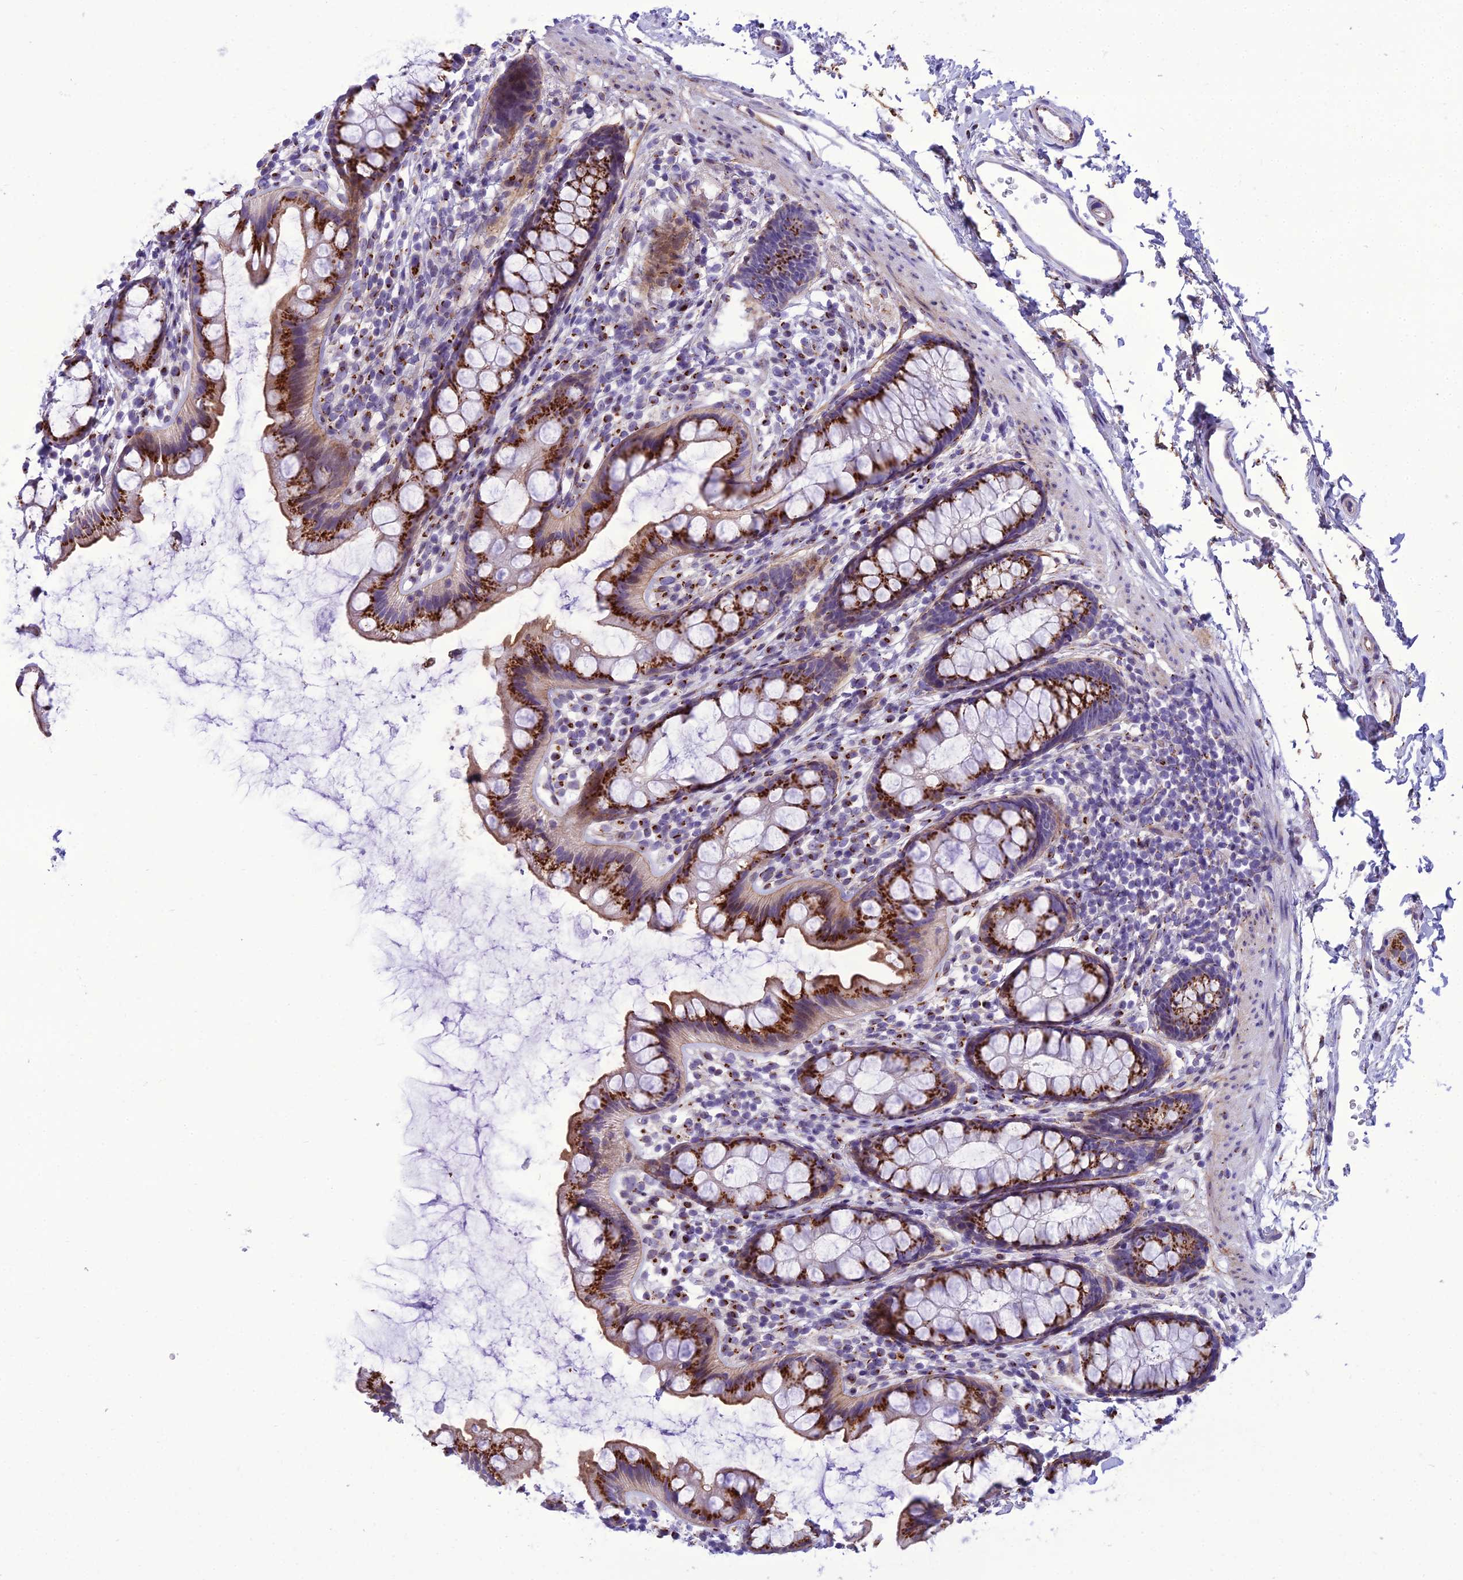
{"staining": {"intensity": "strong", "quantity": ">75%", "location": "cytoplasmic/membranous"}, "tissue": "rectum", "cell_type": "Glandular cells", "image_type": "normal", "snomed": [{"axis": "morphology", "description": "Normal tissue, NOS"}, {"axis": "topography", "description": "Rectum"}], "caption": "Glandular cells show strong cytoplasmic/membranous expression in approximately >75% of cells in unremarkable rectum. (Stains: DAB in brown, nuclei in blue, Microscopy: brightfield microscopy at high magnification).", "gene": "GOLM2", "patient": {"sex": "female", "age": 65}}